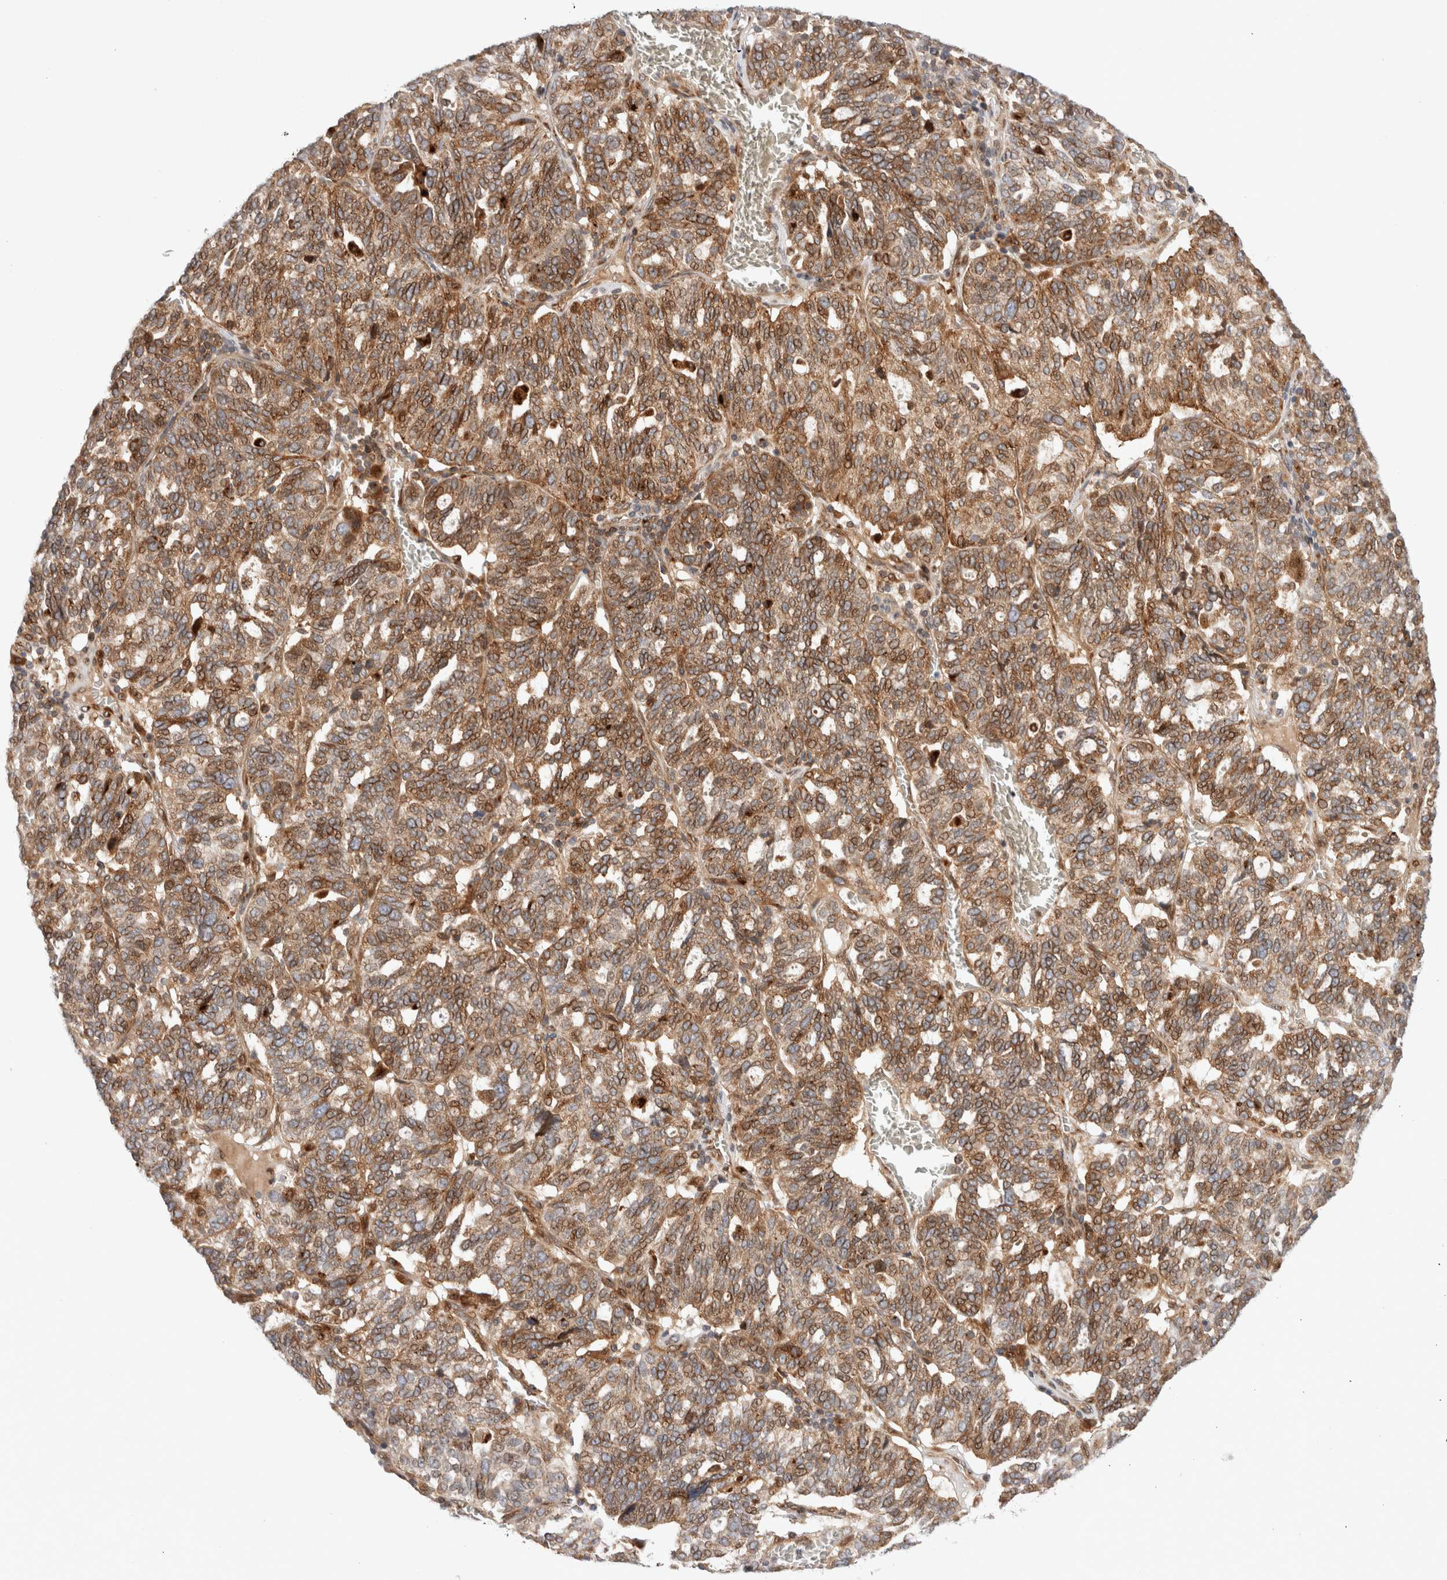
{"staining": {"intensity": "moderate", "quantity": ">75%", "location": "cytoplasmic/membranous"}, "tissue": "ovarian cancer", "cell_type": "Tumor cells", "image_type": "cancer", "snomed": [{"axis": "morphology", "description": "Cystadenocarcinoma, serous, NOS"}, {"axis": "topography", "description": "Ovary"}], "caption": "High-magnification brightfield microscopy of ovarian cancer stained with DAB (brown) and counterstained with hematoxylin (blue). tumor cells exhibit moderate cytoplasmic/membranous staining is seen in approximately>75% of cells. Immunohistochemistry (ihc) stains the protein of interest in brown and the nuclei are stained blue.", "gene": "GCN1", "patient": {"sex": "female", "age": 59}}